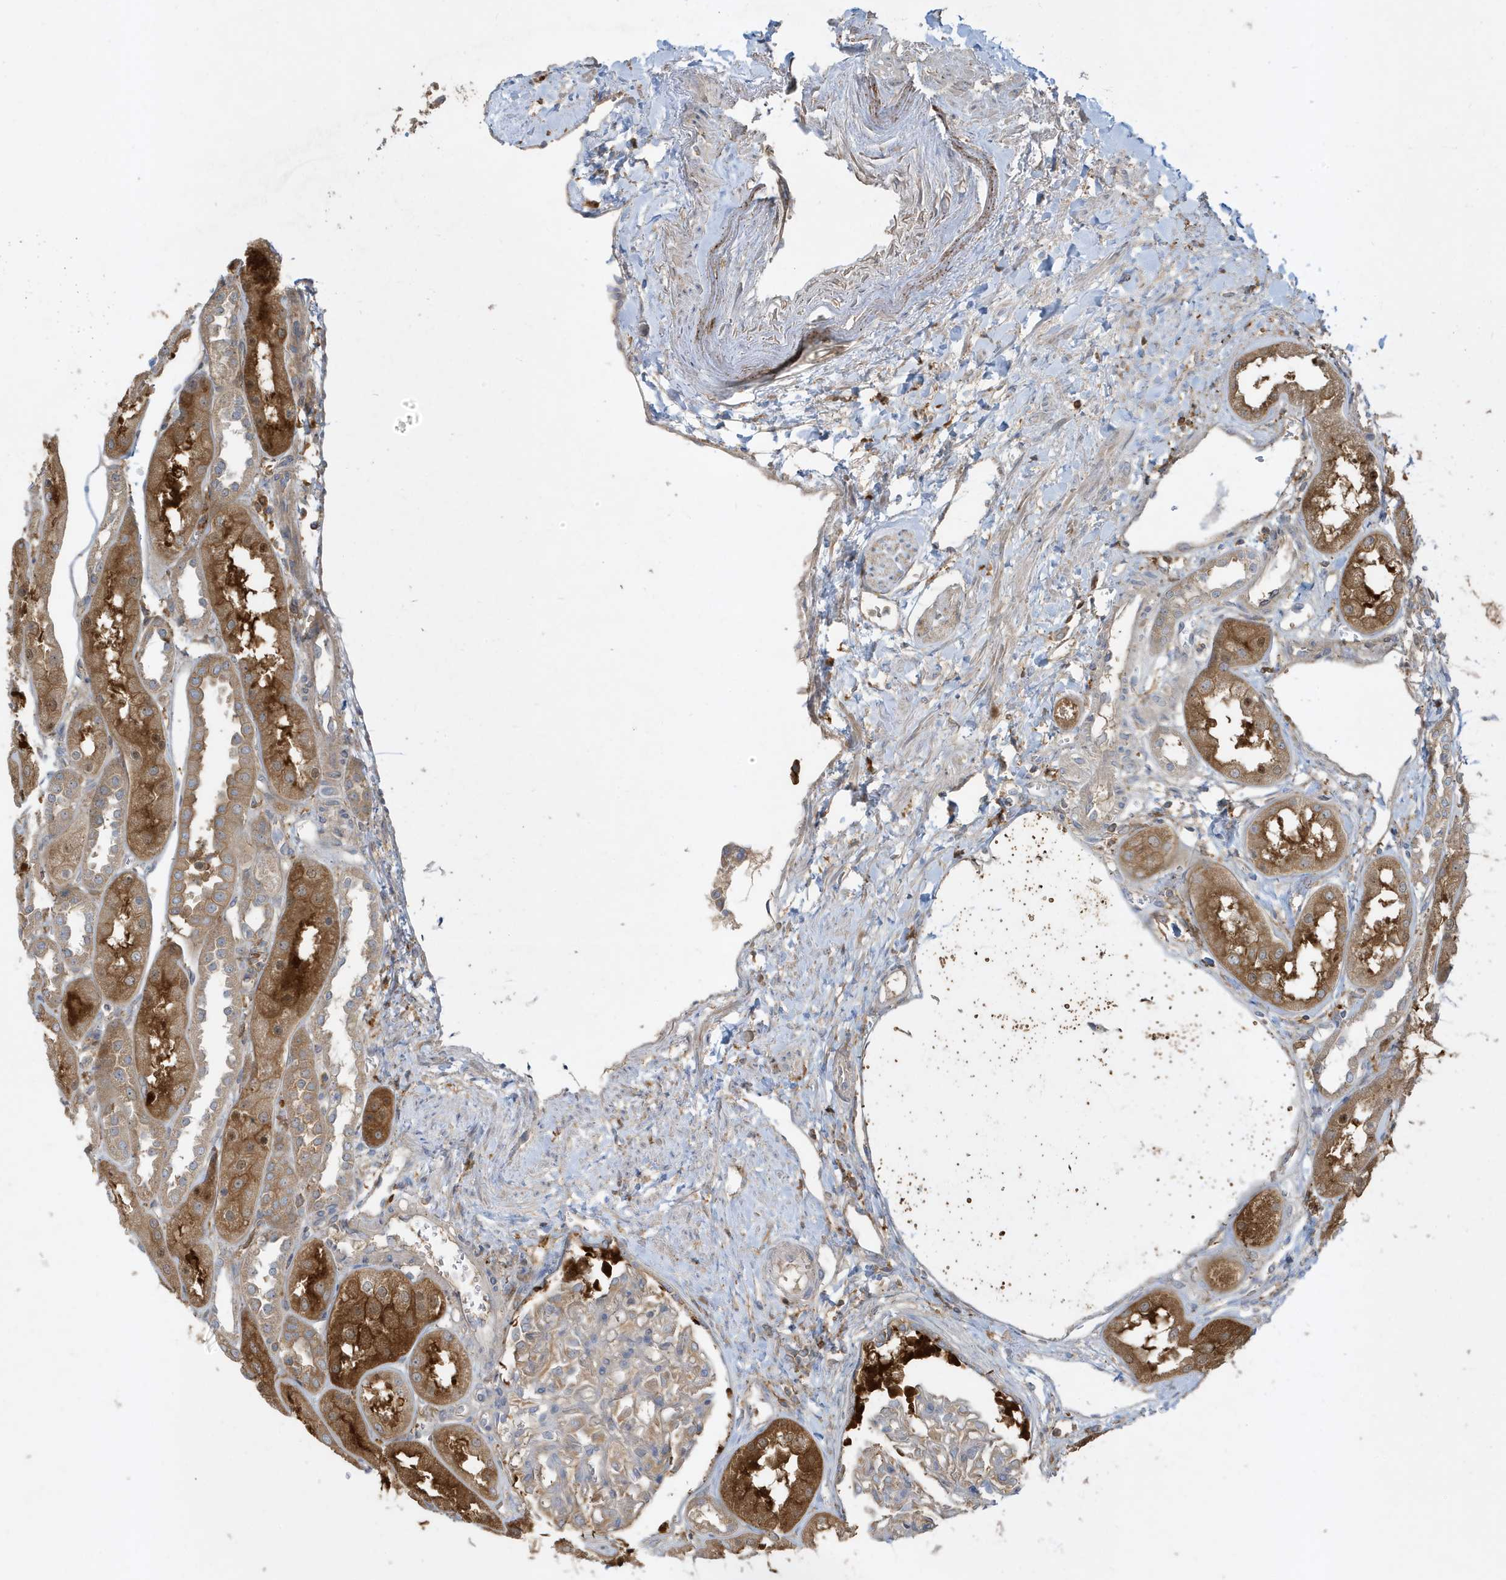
{"staining": {"intensity": "weak", "quantity": "<25%", "location": "cytoplasmic/membranous"}, "tissue": "kidney", "cell_type": "Cells in glomeruli", "image_type": "normal", "snomed": [{"axis": "morphology", "description": "Normal tissue, NOS"}, {"axis": "topography", "description": "Kidney"}], "caption": "Photomicrograph shows no protein staining in cells in glomeruli of unremarkable kidney. (DAB immunohistochemistry (IHC) with hematoxylin counter stain).", "gene": "ABTB1", "patient": {"sex": "male", "age": 70}}